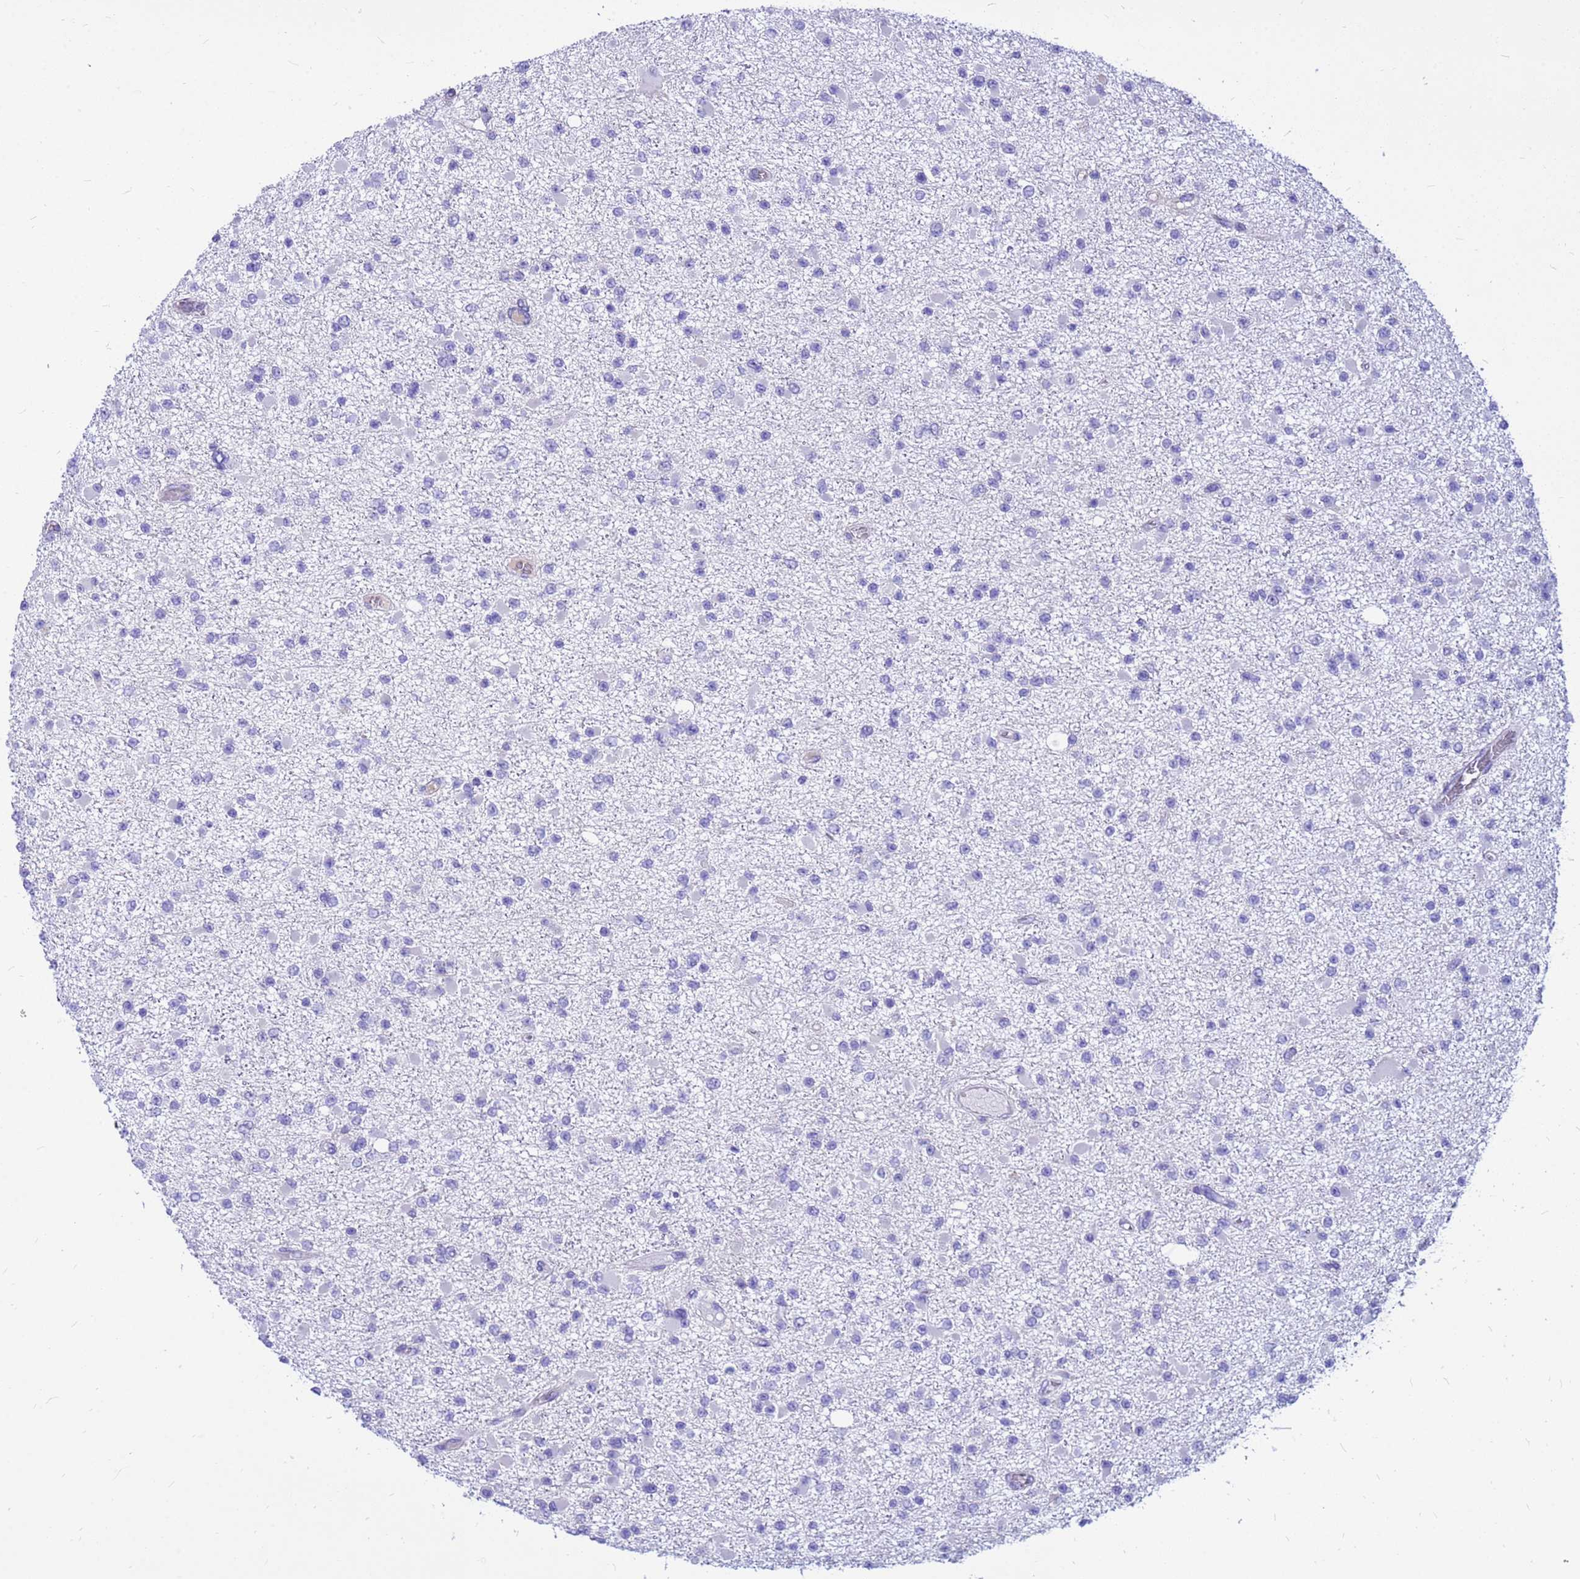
{"staining": {"intensity": "negative", "quantity": "none", "location": "none"}, "tissue": "glioma", "cell_type": "Tumor cells", "image_type": "cancer", "snomed": [{"axis": "morphology", "description": "Glioma, malignant, Low grade"}, {"axis": "topography", "description": "Brain"}], "caption": "The IHC micrograph has no significant positivity in tumor cells of low-grade glioma (malignant) tissue. (Stains: DAB (3,3'-diaminobenzidine) immunohistochemistry with hematoxylin counter stain, Microscopy: brightfield microscopy at high magnification).", "gene": "DMRTC2", "patient": {"sex": "female", "age": 22}}